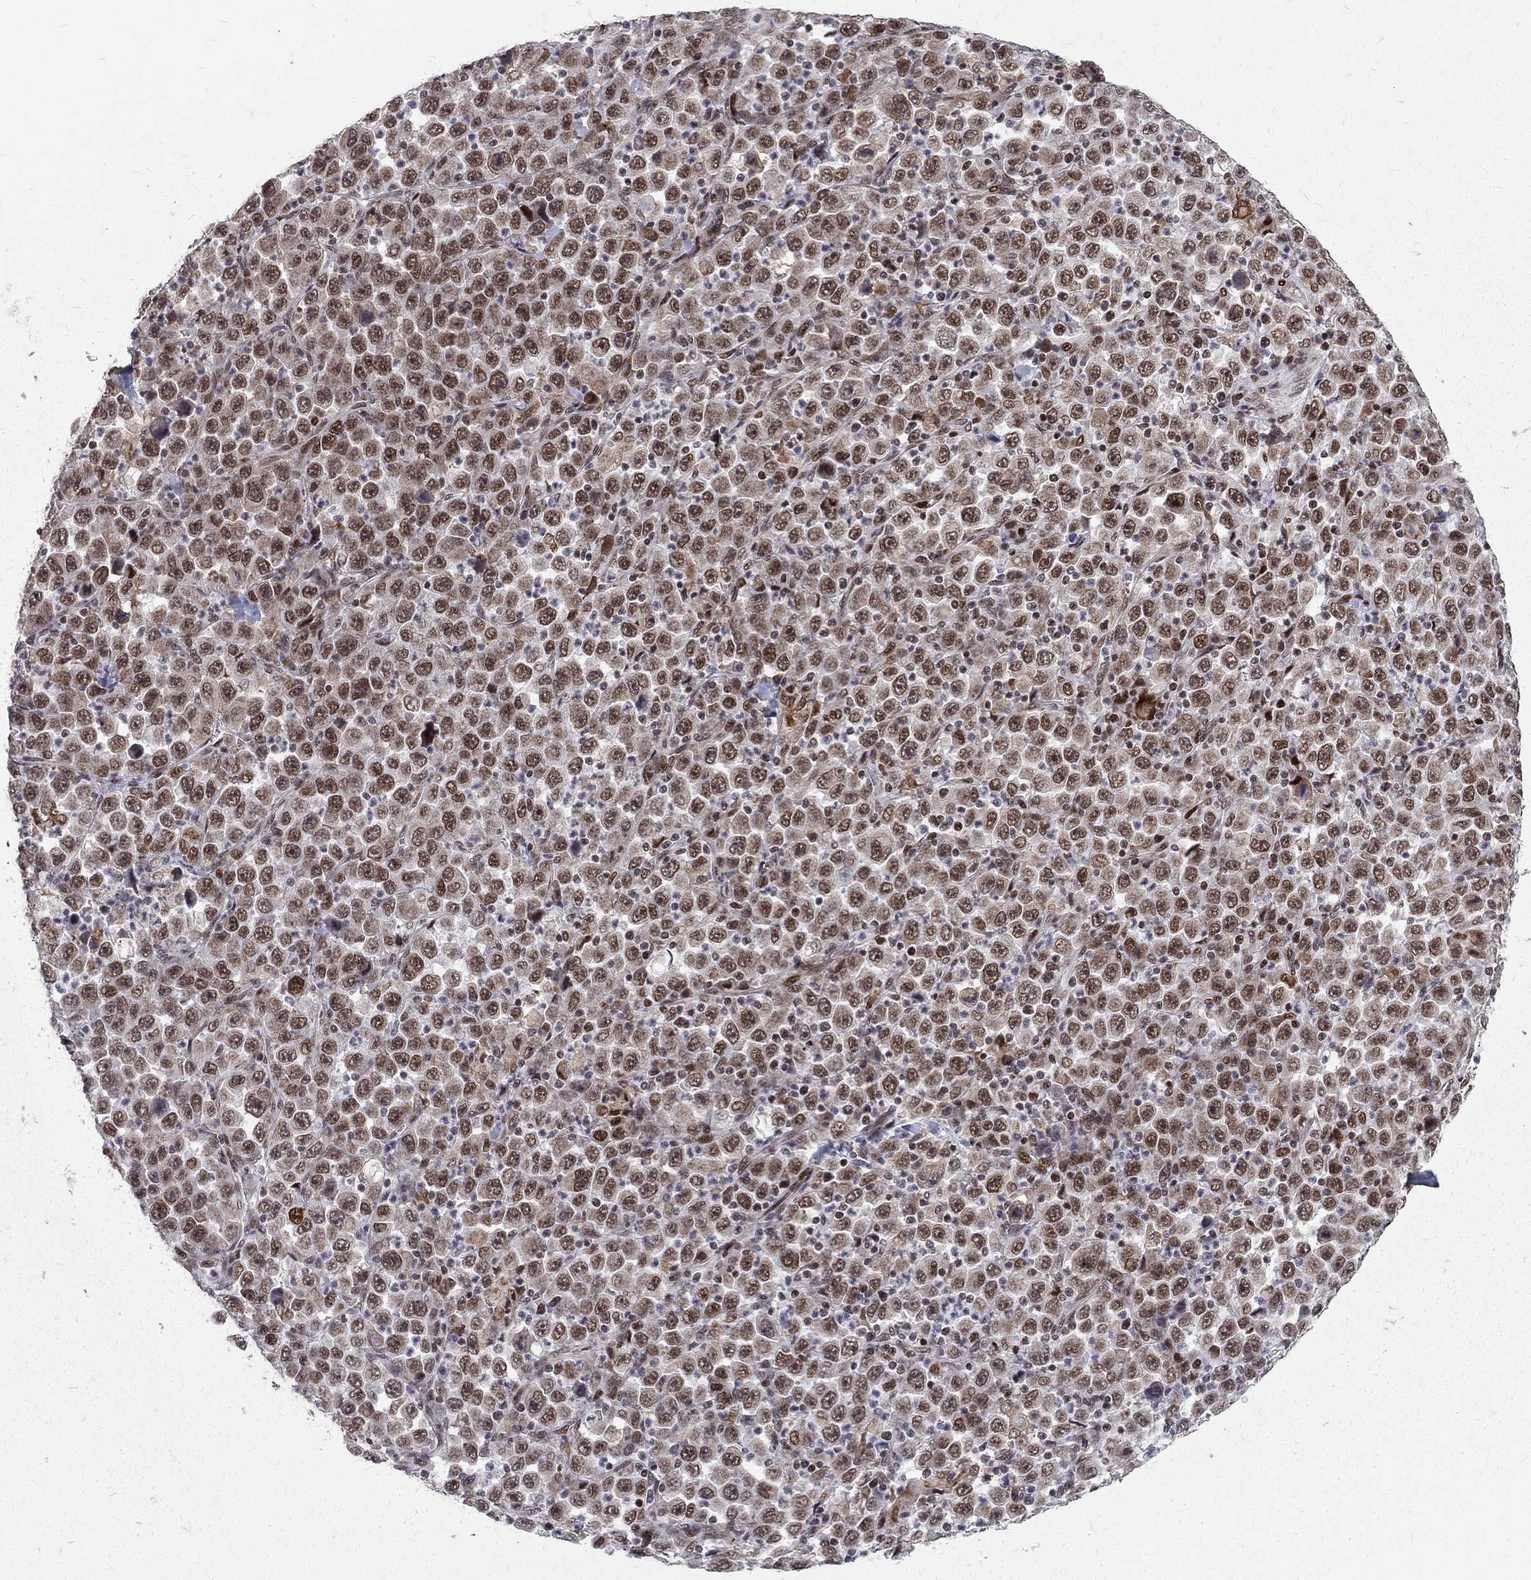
{"staining": {"intensity": "strong", "quantity": "25%-75%", "location": "cytoplasmic/membranous,nuclear"}, "tissue": "stomach cancer", "cell_type": "Tumor cells", "image_type": "cancer", "snomed": [{"axis": "morphology", "description": "Normal tissue, NOS"}, {"axis": "morphology", "description": "Adenocarcinoma, NOS"}, {"axis": "topography", "description": "Stomach, upper"}, {"axis": "topography", "description": "Stomach"}], "caption": "This photomicrograph exhibits immunohistochemistry staining of human stomach cancer, with high strong cytoplasmic/membranous and nuclear positivity in about 25%-75% of tumor cells.", "gene": "TCEAL1", "patient": {"sex": "male", "age": 59}}